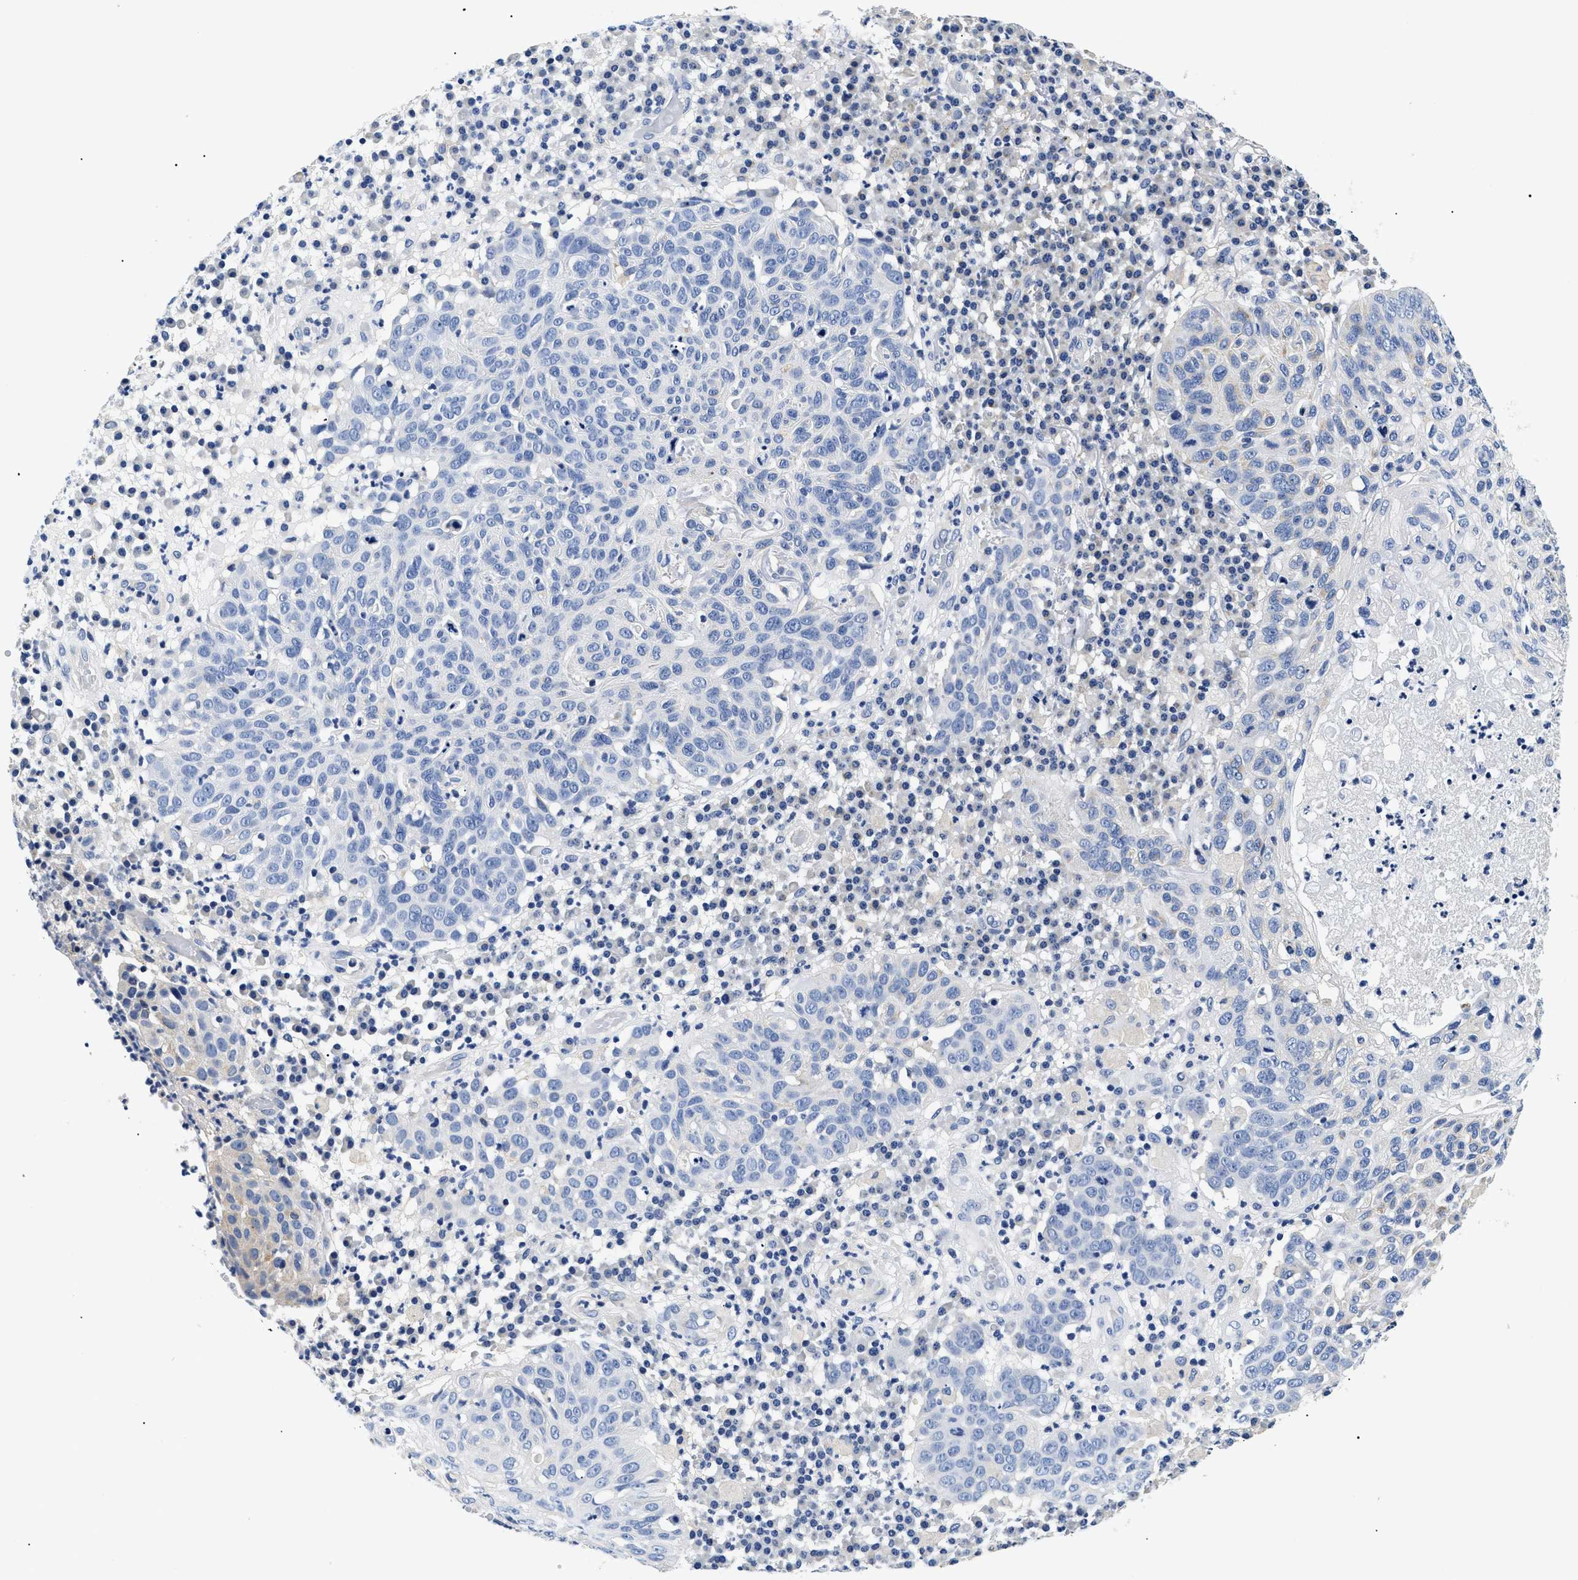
{"staining": {"intensity": "negative", "quantity": "none", "location": "none"}, "tissue": "skin cancer", "cell_type": "Tumor cells", "image_type": "cancer", "snomed": [{"axis": "morphology", "description": "Squamous cell carcinoma in situ, NOS"}, {"axis": "morphology", "description": "Squamous cell carcinoma, NOS"}, {"axis": "topography", "description": "Skin"}], "caption": "An image of human skin cancer (squamous cell carcinoma in situ) is negative for staining in tumor cells.", "gene": "MEA1", "patient": {"sex": "male", "age": 93}}